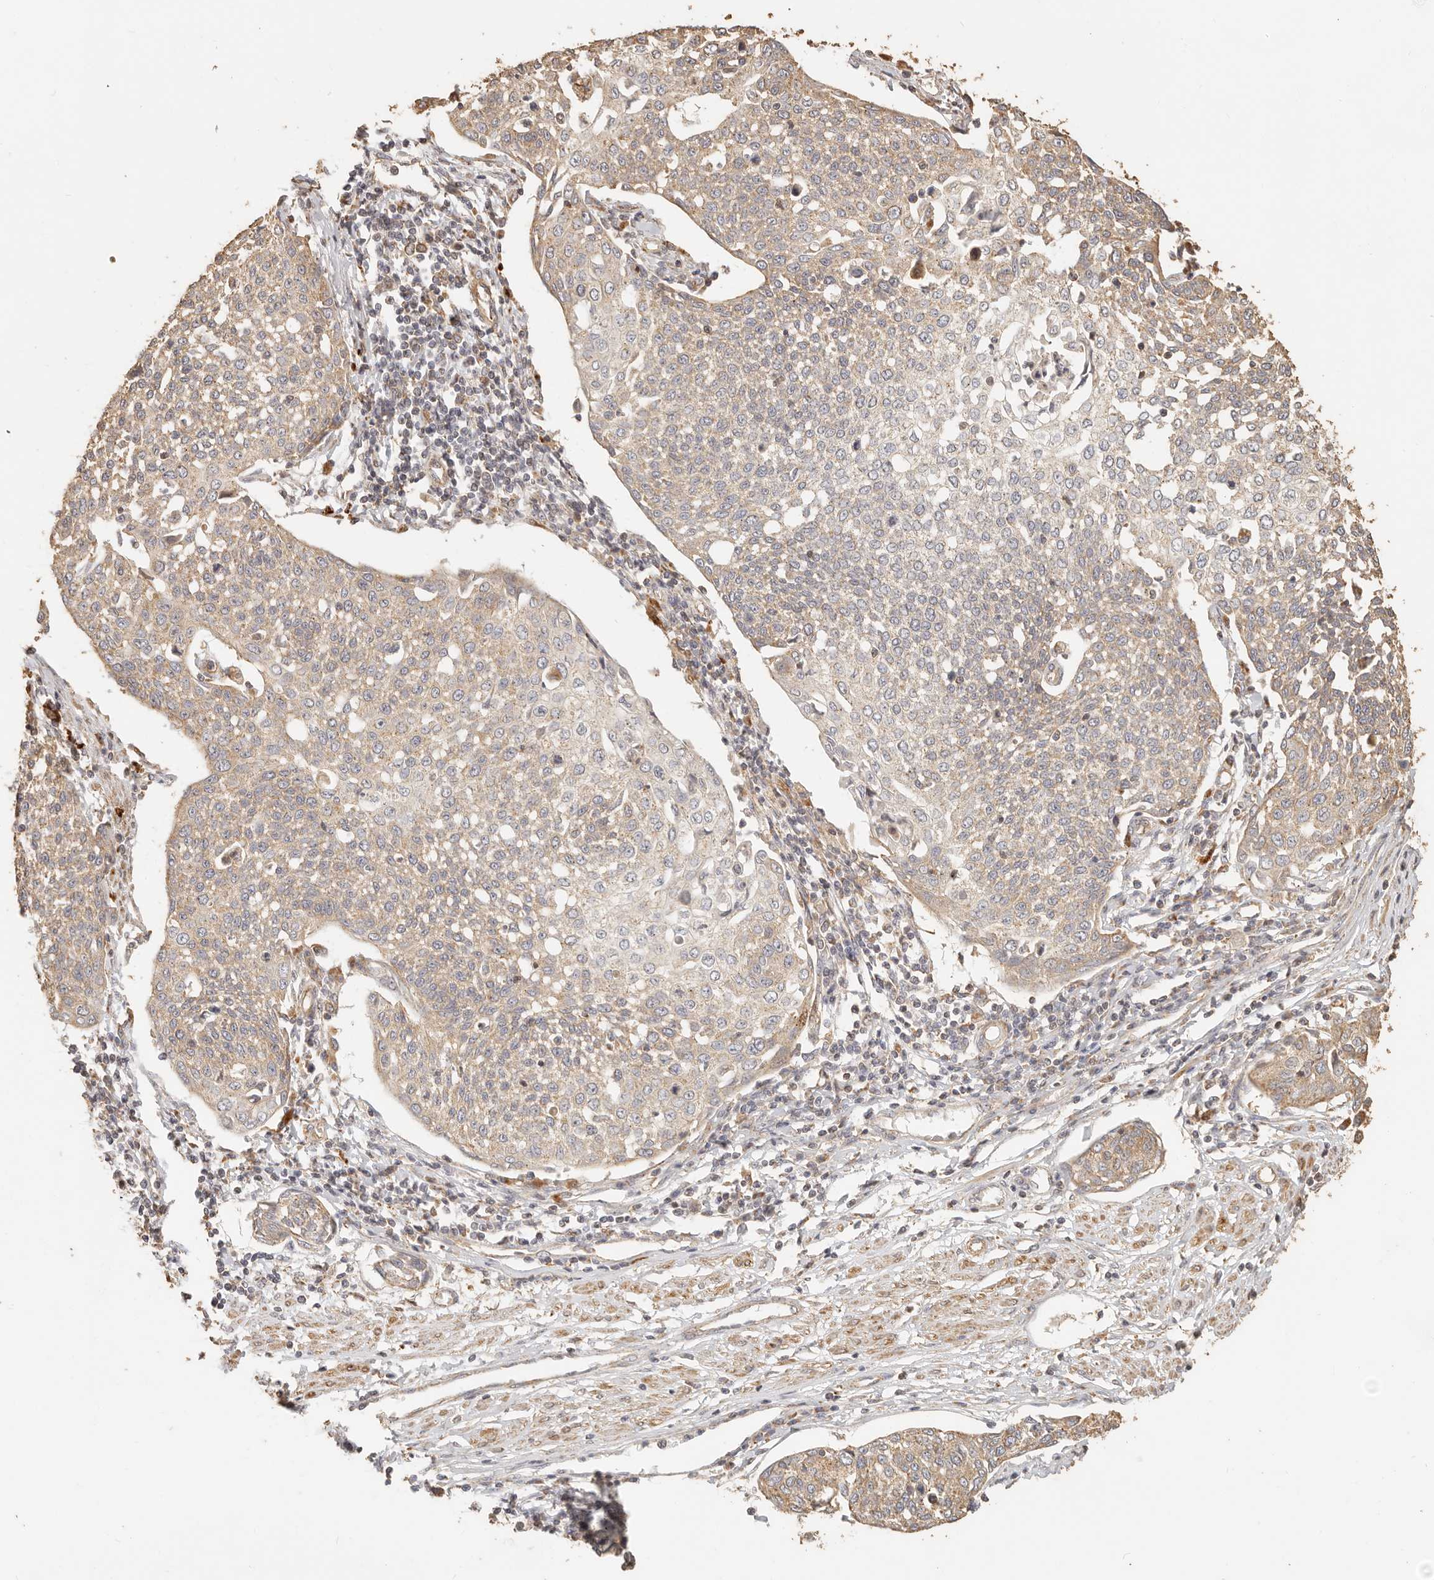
{"staining": {"intensity": "weak", "quantity": ">75%", "location": "cytoplasmic/membranous"}, "tissue": "cervical cancer", "cell_type": "Tumor cells", "image_type": "cancer", "snomed": [{"axis": "morphology", "description": "Squamous cell carcinoma, NOS"}, {"axis": "topography", "description": "Cervix"}], "caption": "The image shows staining of cervical cancer, revealing weak cytoplasmic/membranous protein expression (brown color) within tumor cells. The protein is shown in brown color, while the nuclei are stained blue.", "gene": "PTPN22", "patient": {"sex": "female", "age": 34}}